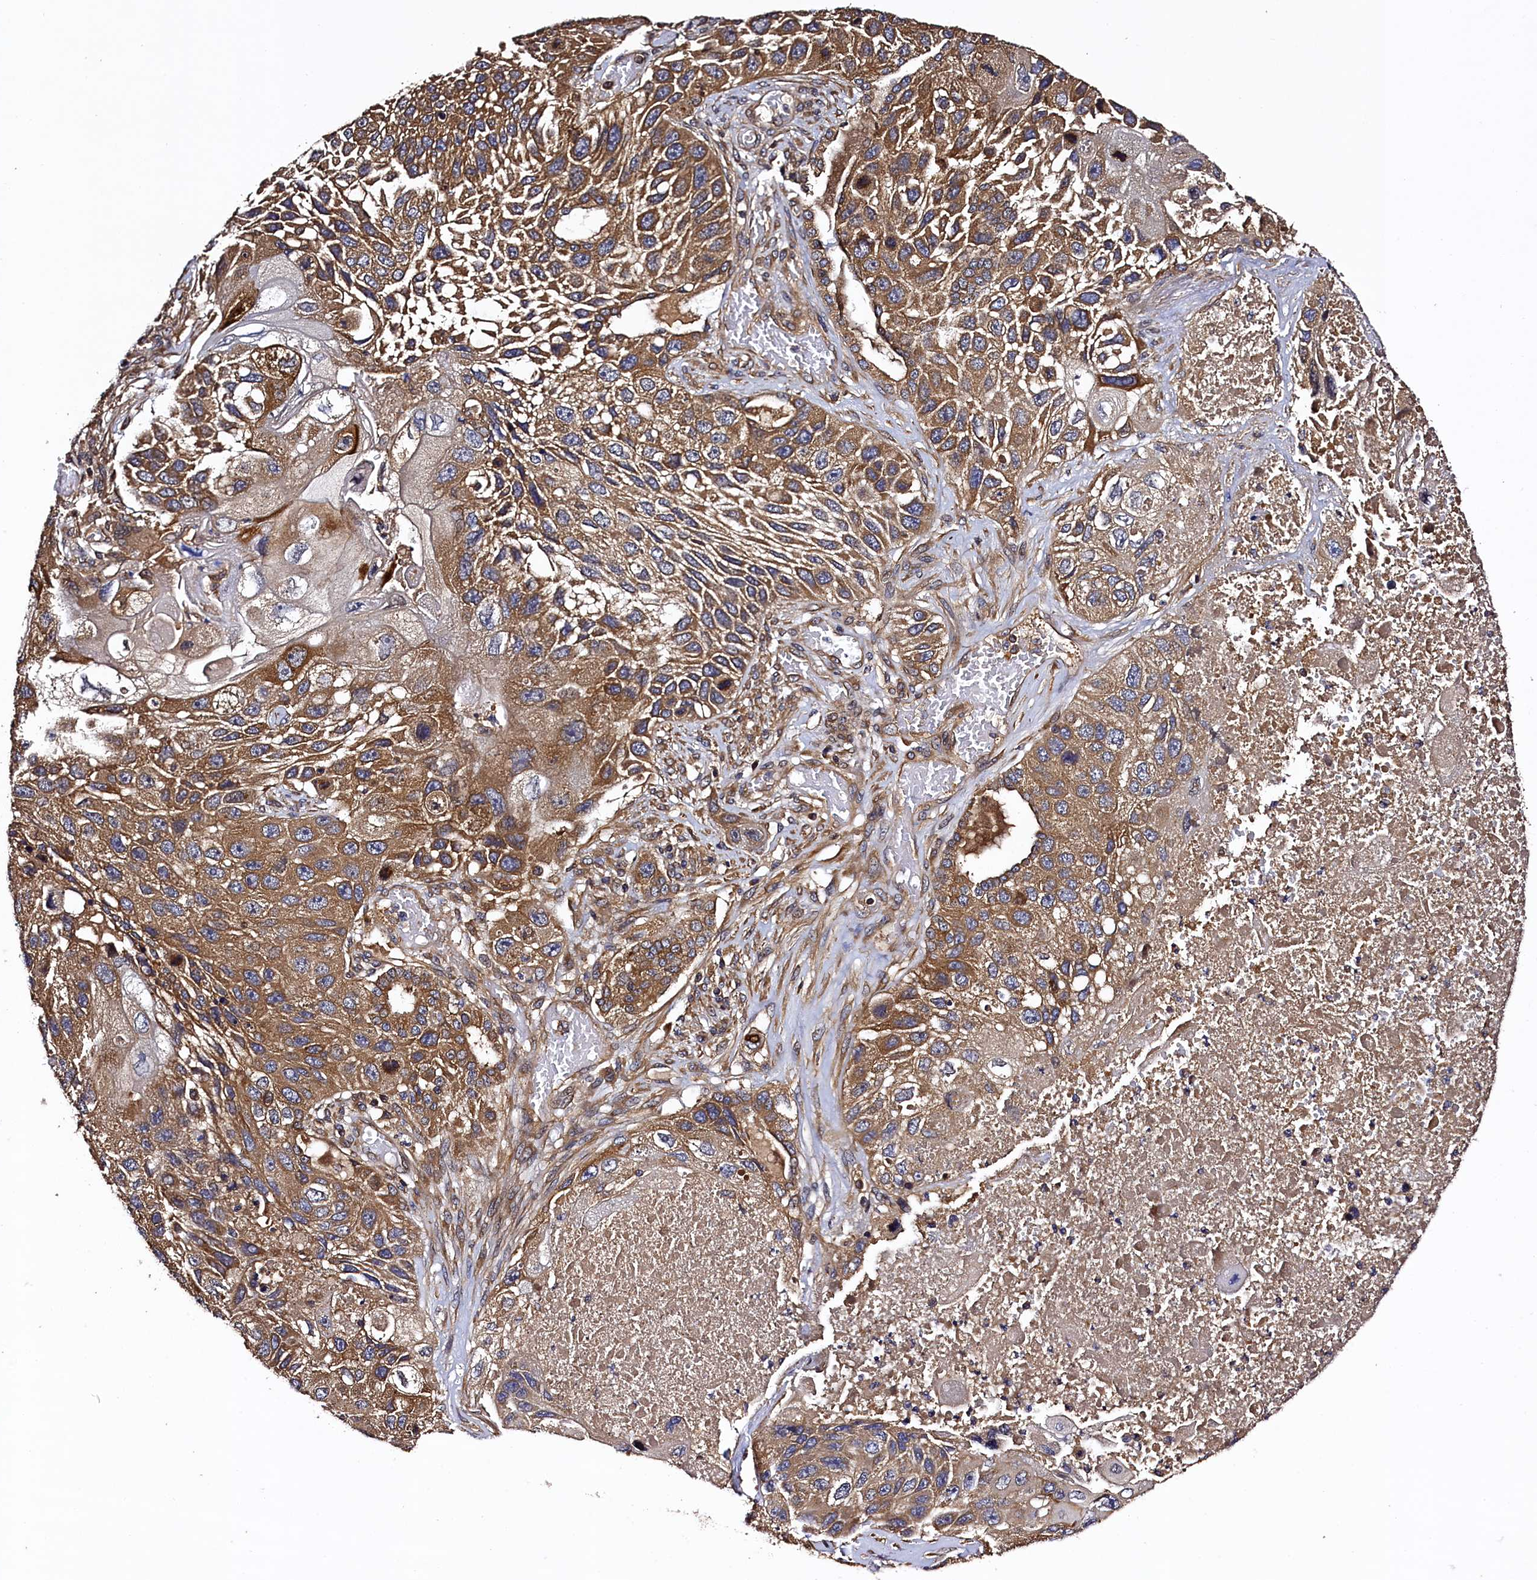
{"staining": {"intensity": "moderate", "quantity": ">75%", "location": "cytoplasmic/membranous"}, "tissue": "lung cancer", "cell_type": "Tumor cells", "image_type": "cancer", "snomed": [{"axis": "morphology", "description": "Squamous cell carcinoma, NOS"}, {"axis": "topography", "description": "Lung"}], "caption": "Protein staining of lung squamous cell carcinoma tissue demonstrates moderate cytoplasmic/membranous staining in about >75% of tumor cells.", "gene": "KLC2", "patient": {"sex": "male", "age": 61}}